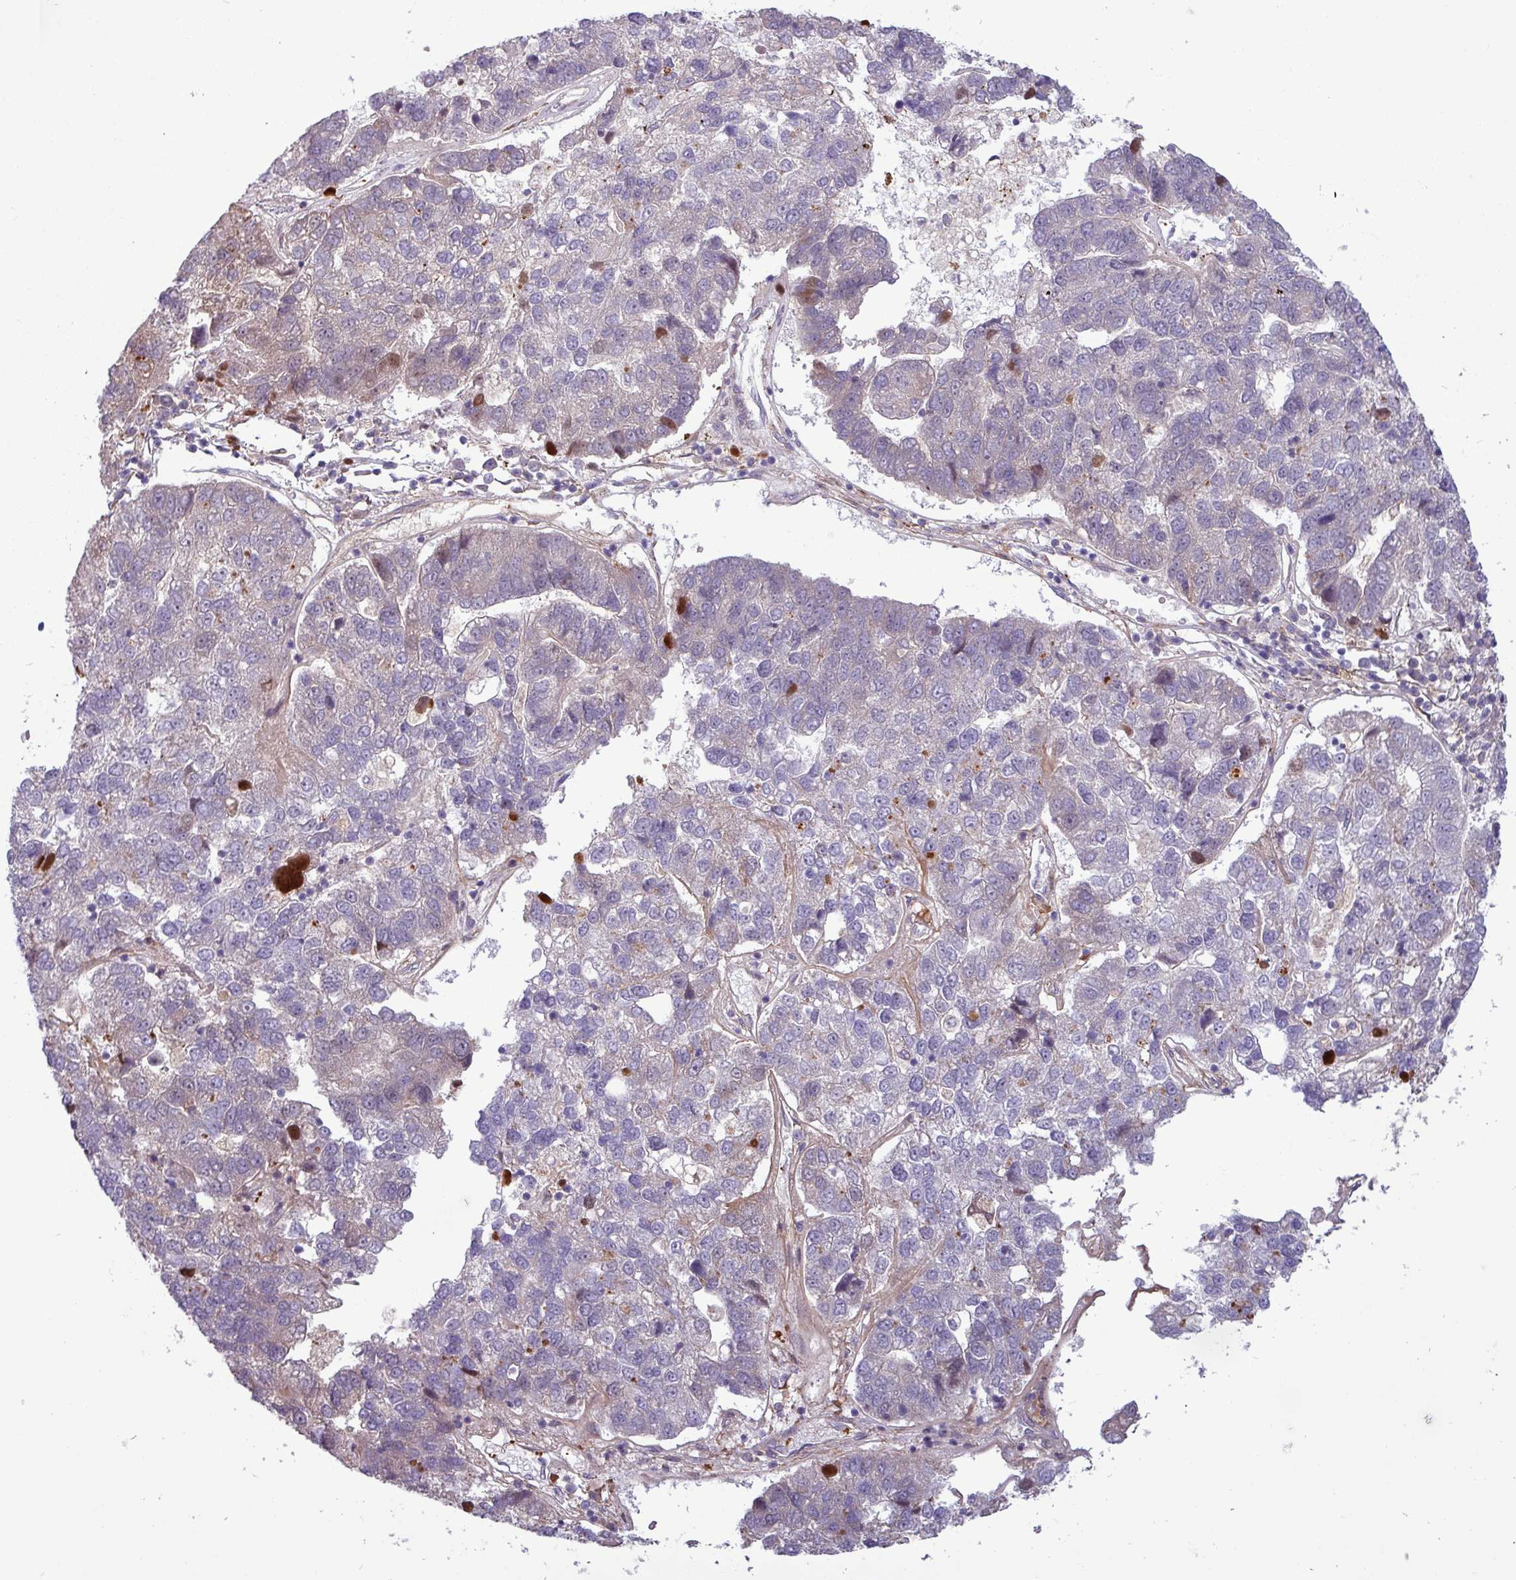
{"staining": {"intensity": "negative", "quantity": "none", "location": "none"}, "tissue": "pancreatic cancer", "cell_type": "Tumor cells", "image_type": "cancer", "snomed": [{"axis": "morphology", "description": "Adenocarcinoma, NOS"}, {"axis": "topography", "description": "Pancreas"}], "caption": "Immunohistochemistry (IHC) photomicrograph of neoplastic tissue: human pancreatic cancer (adenocarcinoma) stained with DAB displays no significant protein expression in tumor cells.", "gene": "PCED1A", "patient": {"sex": "female", "age": 61}}